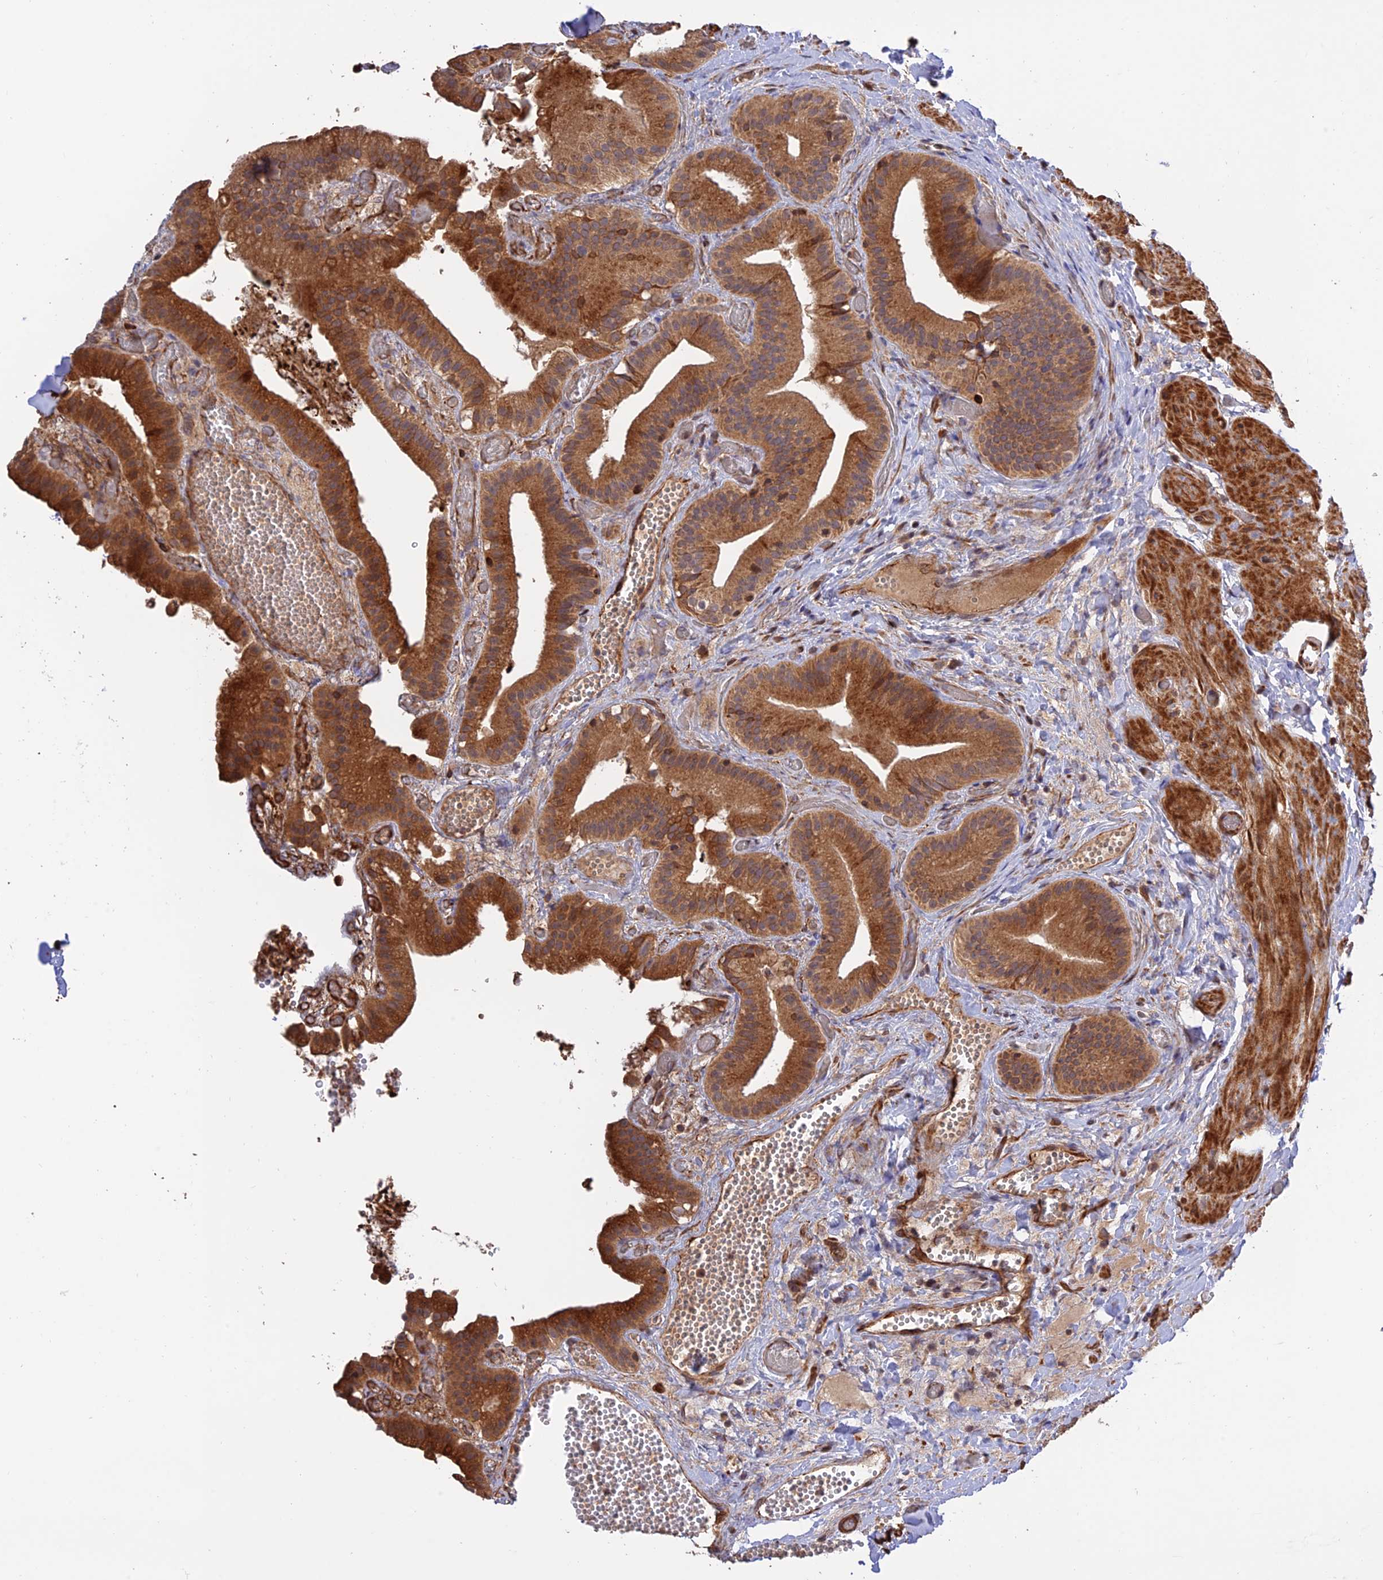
{"staining": {"intensity": "strong", "quantity": ">75%", "location": "cytoplasmic/membranous"}, "tissue": "gallbladder", "cell_type": "Glandular cells", "image_type": "normal", "snomed": [{"axis": "morphology", "description": "Normal tissue, NOS"}, {"axis": "topography", "description": "Gallbladder"}], "caption": "Gallbladder stained with DAB (3,3'-diaminobenzidine) immunohistochemistry exhibits high levels of strong cytoplasmic/membranous staining in about >75% of glandular cells. The staining was performed using DAB to visualize the protein expression in brown, while the nuclei were stained in blue with hematoxylin (Magnification: 20x).", "gene": "CREBL2", "patient": {"sex": "female", "age": 64}}